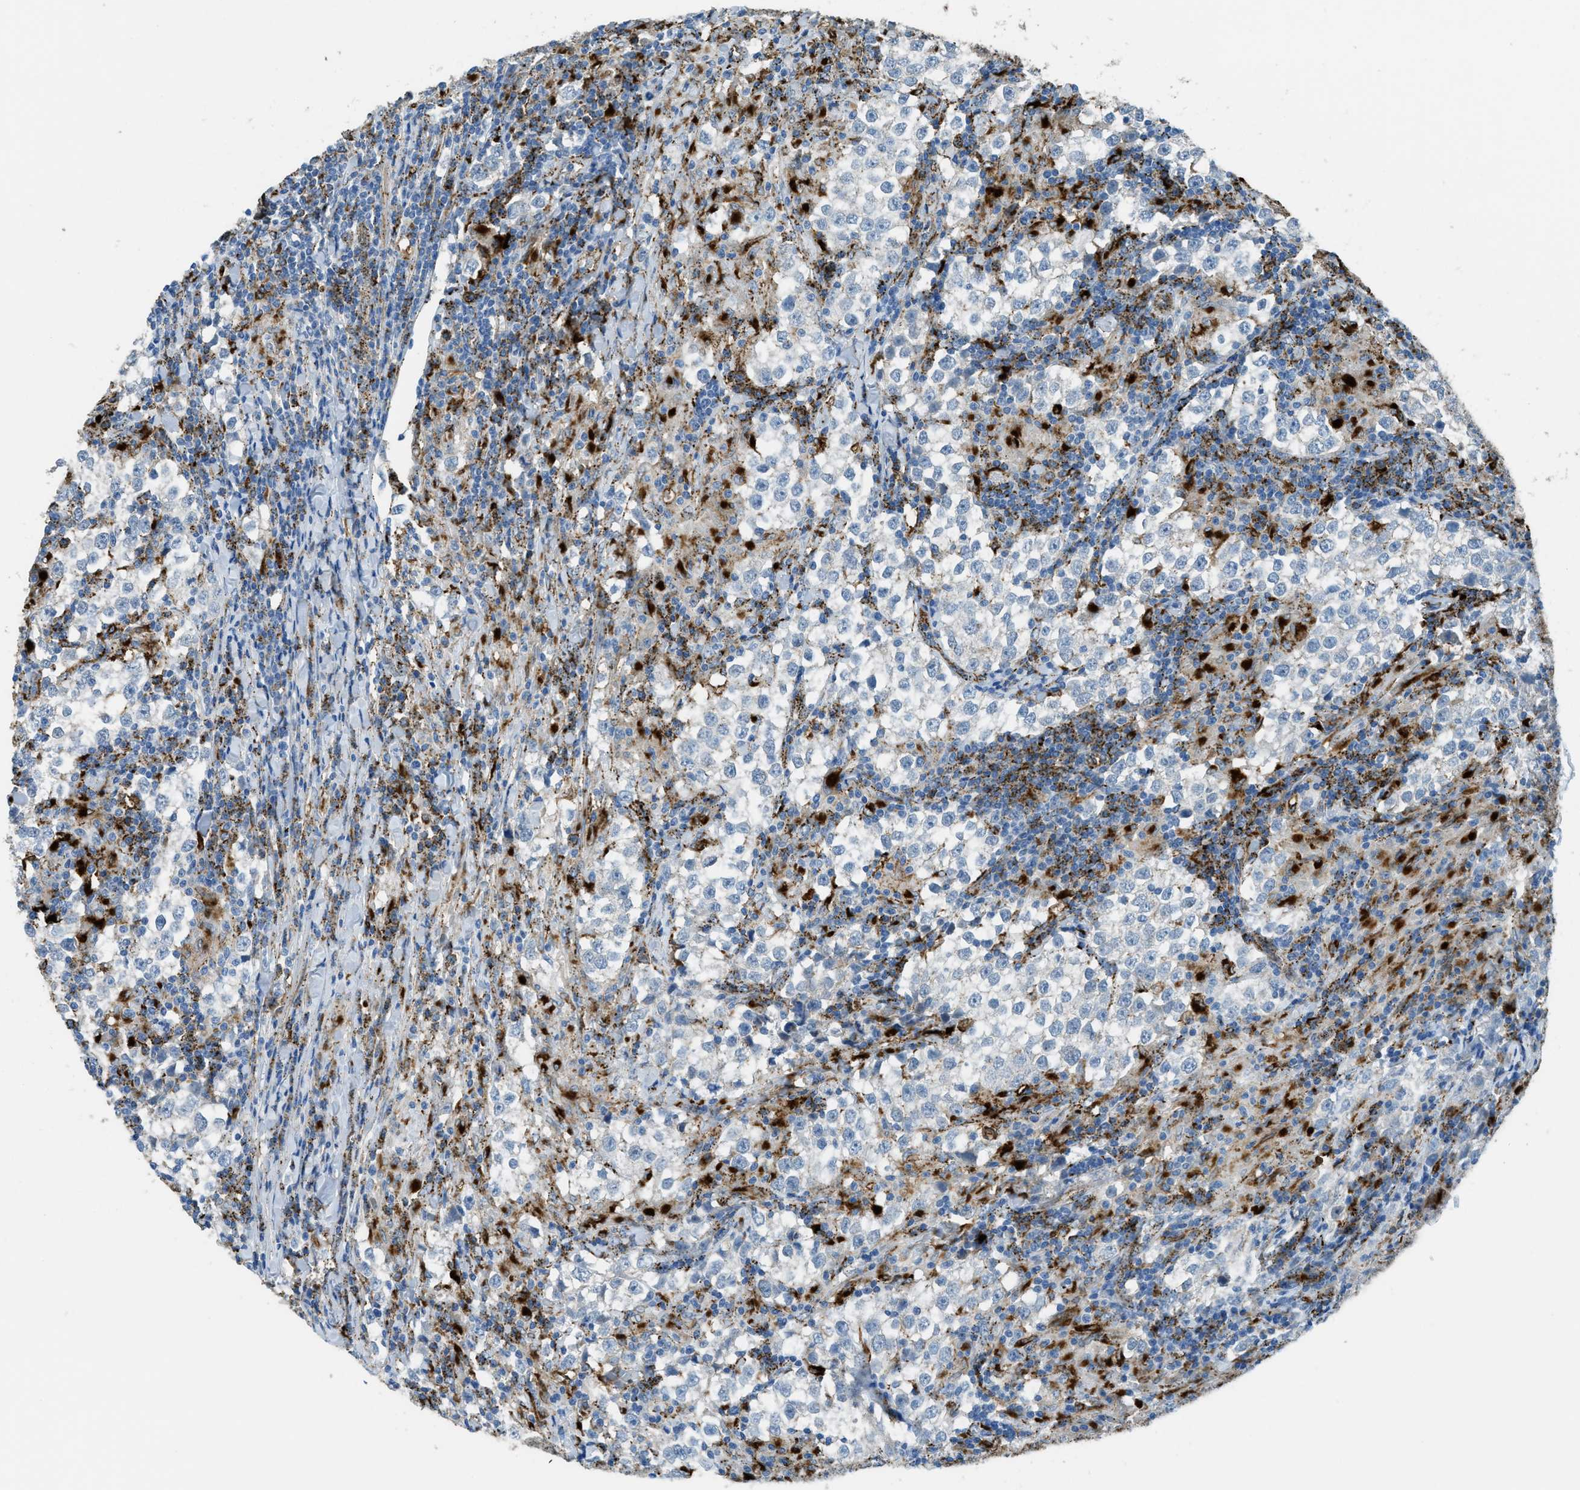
{"staining": {"intensity": "negative", "quantity": "none", "location": "none"}, "tissue": "testis cancer", "cell_type": "Tumor cells", "image_type": "cancer", "snomed": [{"axis": "morphology", "description": "Seminoma, NOS"}, {"axis": "morphology", "description": "Carcinoma, Embryonal, NOS"}, {"axis": "topography", "description": "Testis"}], "caption": "Tumor cells show no significant expression in embryonal carcinoma (testis). (Immunohistochemistry, brightfield microscopy, high magnification).", "gene": "SCARB2", "patient": {"sex": "male", "age": 36}}